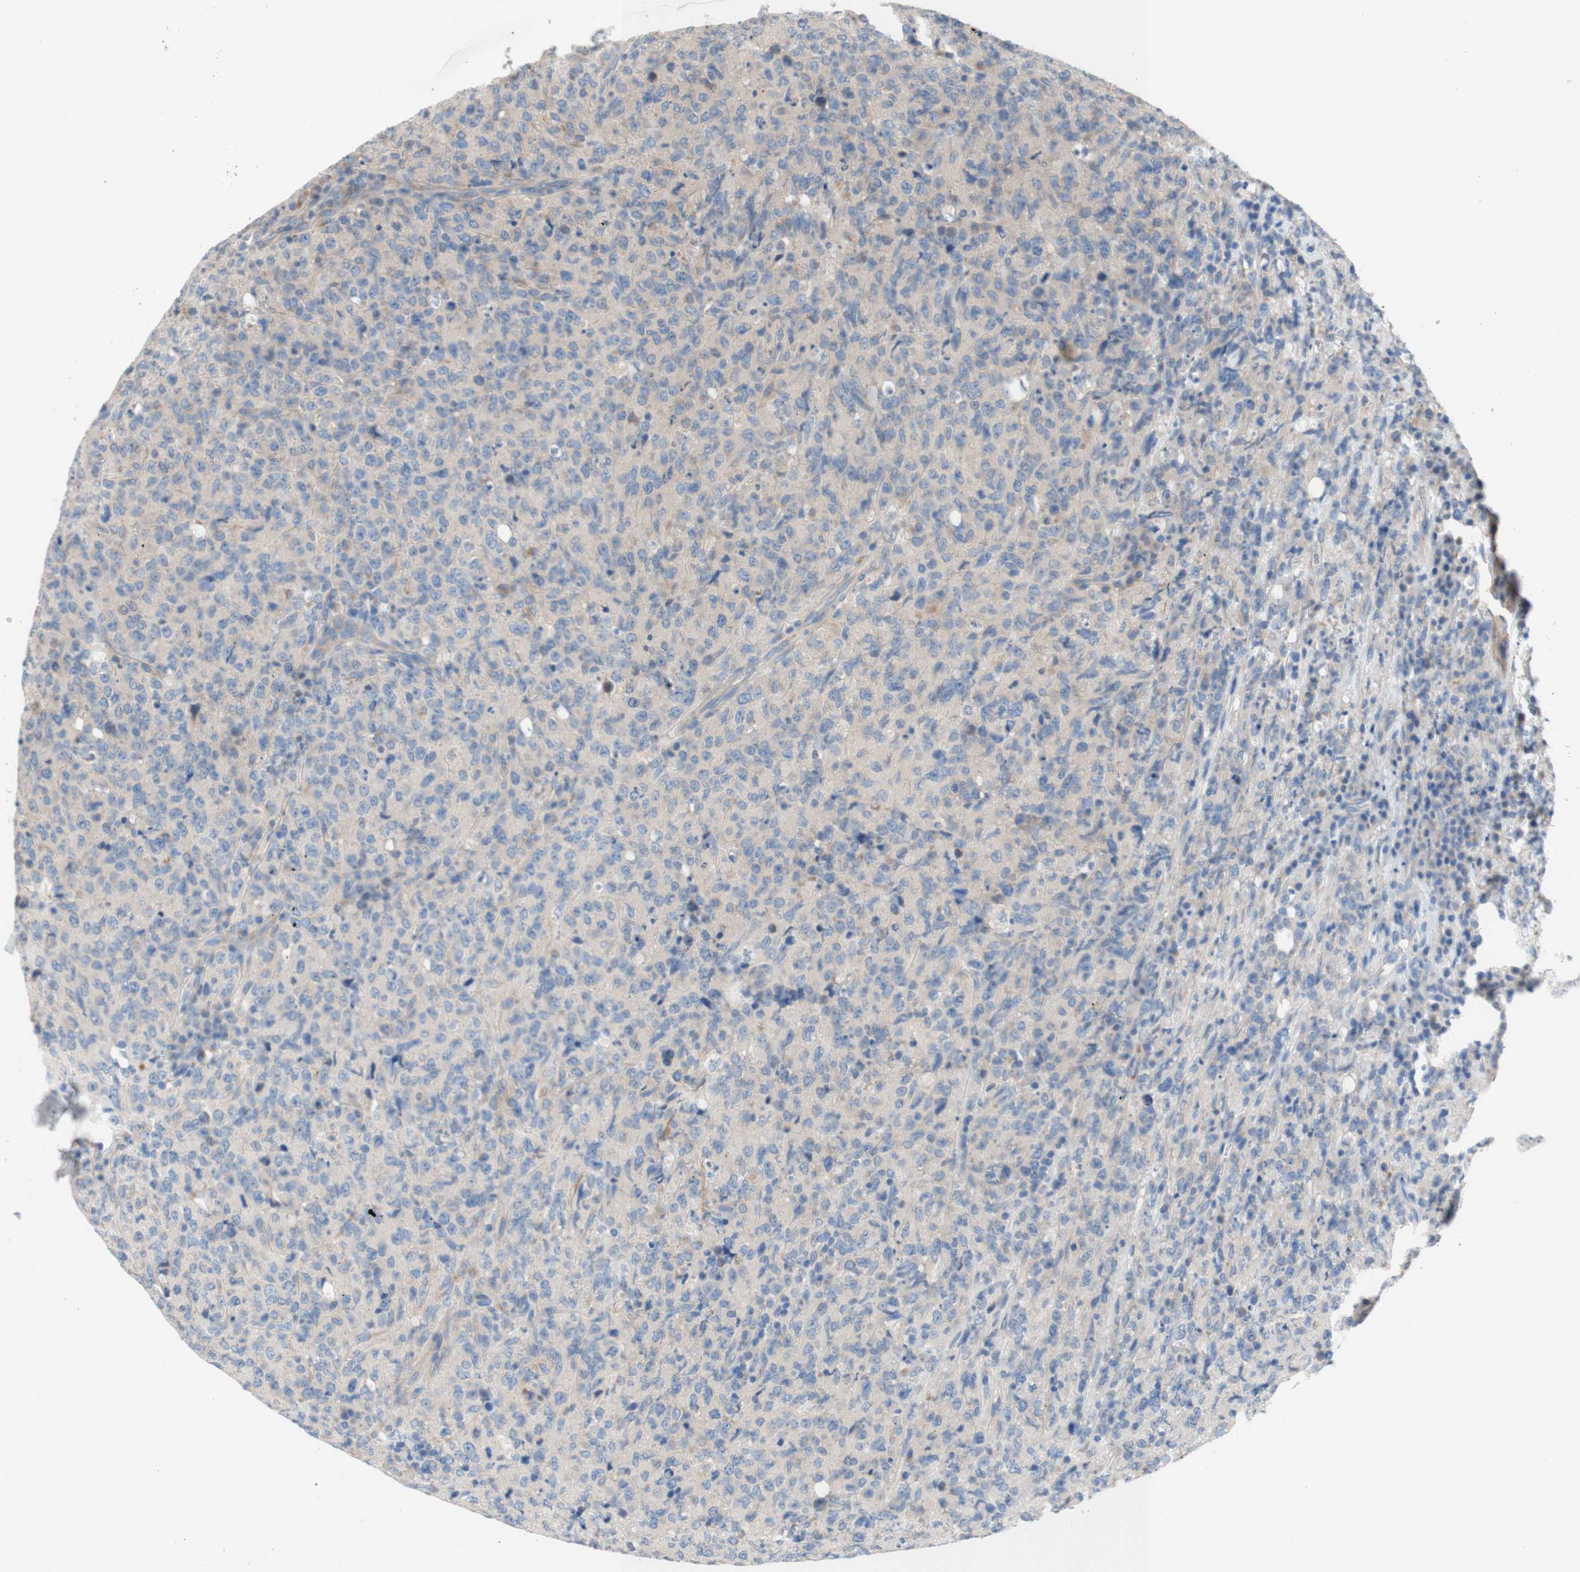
{"staining": {"intensity": "weak", "quantity": ">75%", "location": "cytoplasmic/membranous"}, "tissue": "lymphoma", "cell_type": "Tumor cells", "image_type": "cancer", "snomed": [{"axis": "morphology", "description": "Malignant lymphoma, non-Hodgkin's type, High grade"}, {"axis": "topography", "description": "Tonsil"}], "caption": "Human high-grade malignant lymphoma, non-Hodgkin's type stained for a protein (brown) exhibits weak cytoplasmic/membranous positive staining in about >75% of tumor cells.", "gene": "F3", "patient": {"sex": "female", "age": 36}}